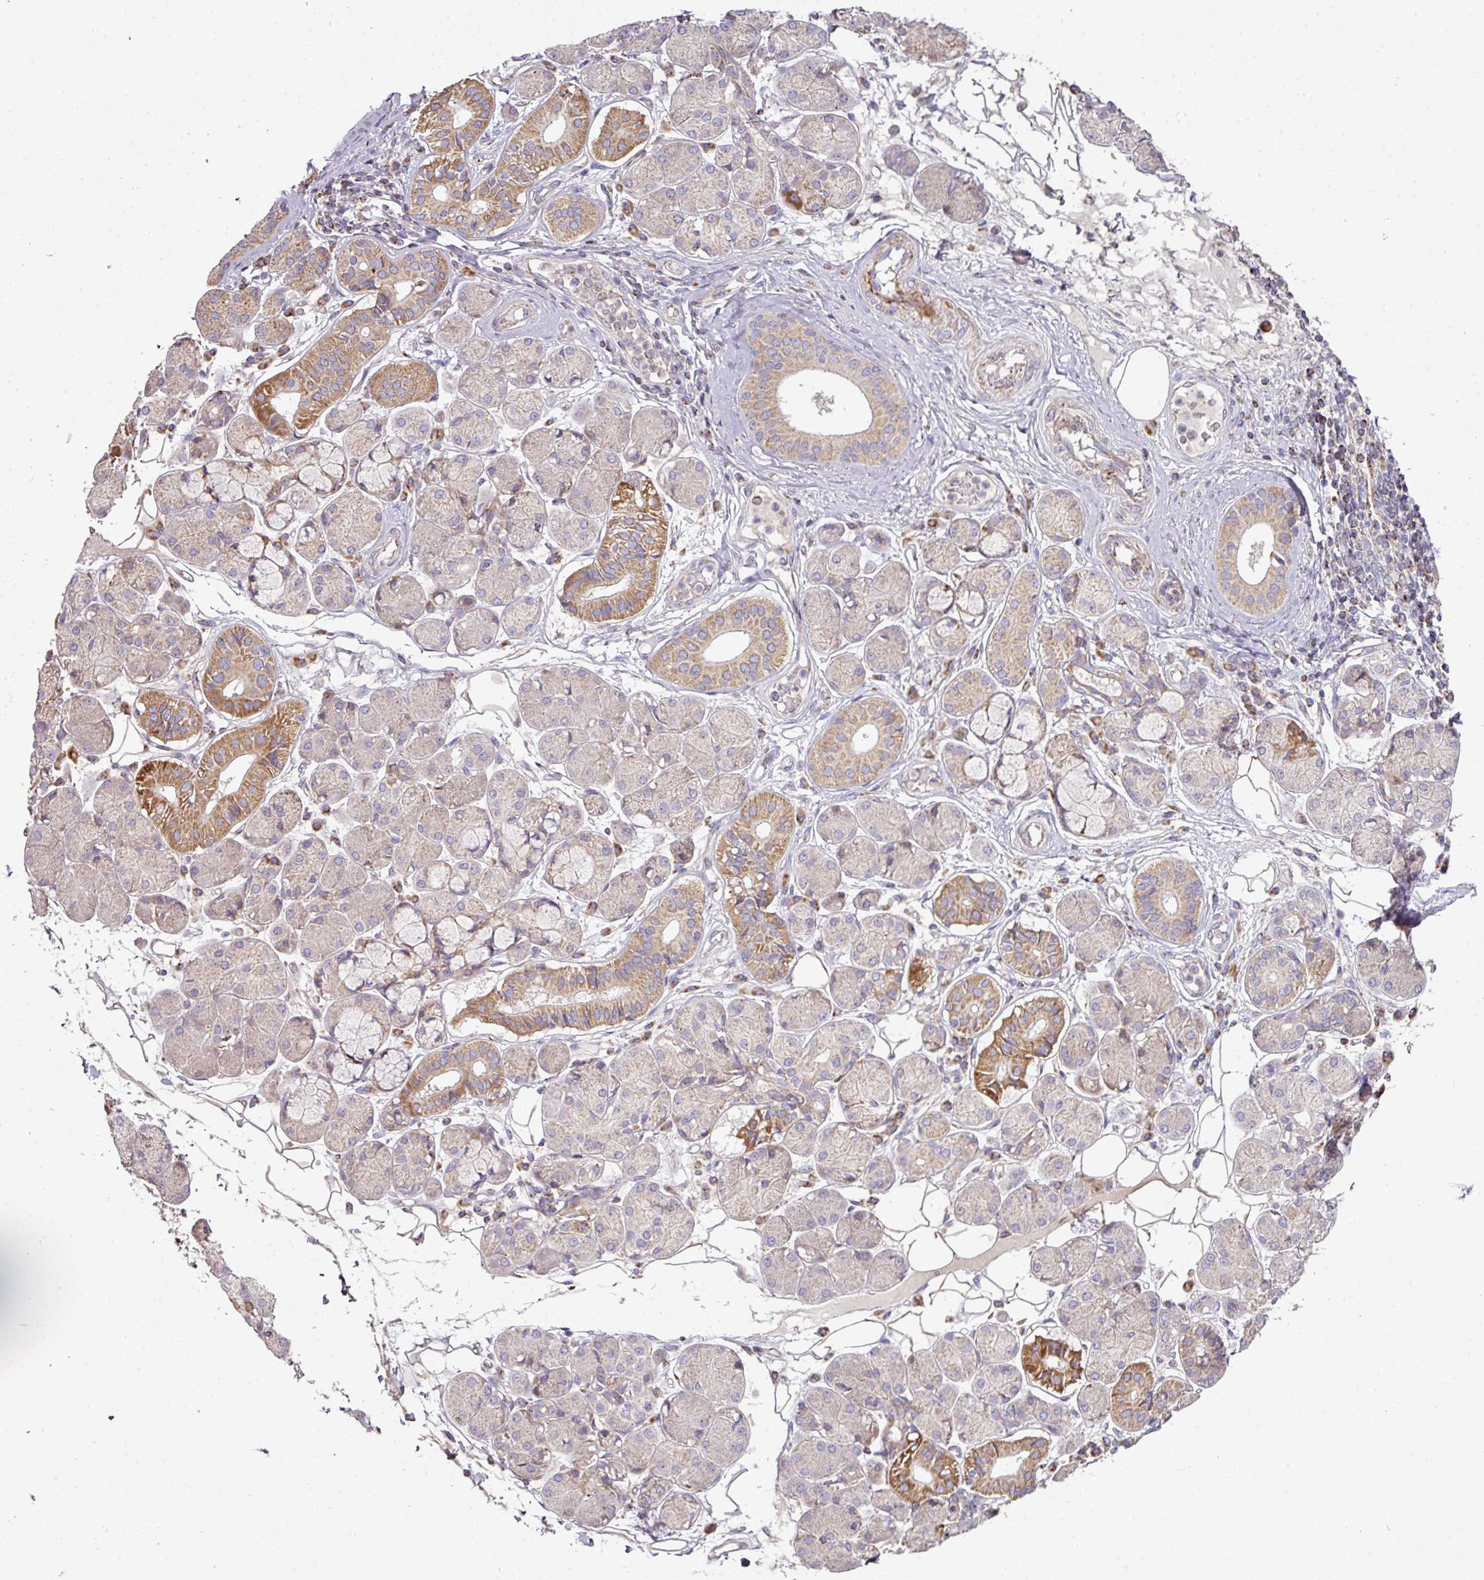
{"staining": {"intensity": "moderate", "quantity": "25%-75%", "location": "cytoplasmic/membranous"}, "tissue": "salivary gland", "cell_type": "Glandular cells", "image_type": "normal", "snomed": [{"axis": "morphology", "description": "Squamous cell carcinoma, NOS"}, {"axis": "topography", "description": "Skin"}, {"axis": "topography", "description": "Head-Neck"}], "caption": "Glandular cells show medium levels of moderate cytoplasmic/membranous staining in about 25%-75% of cells in benign salivary gland. The staining was performed using DAB to visualize the protein expression in brown, while the nuclei were stained in blue with hematoxylin (Magnification: 20x).", "gene": "ENSG00000260170", "patient": {"sex": "male", "age": 80}}